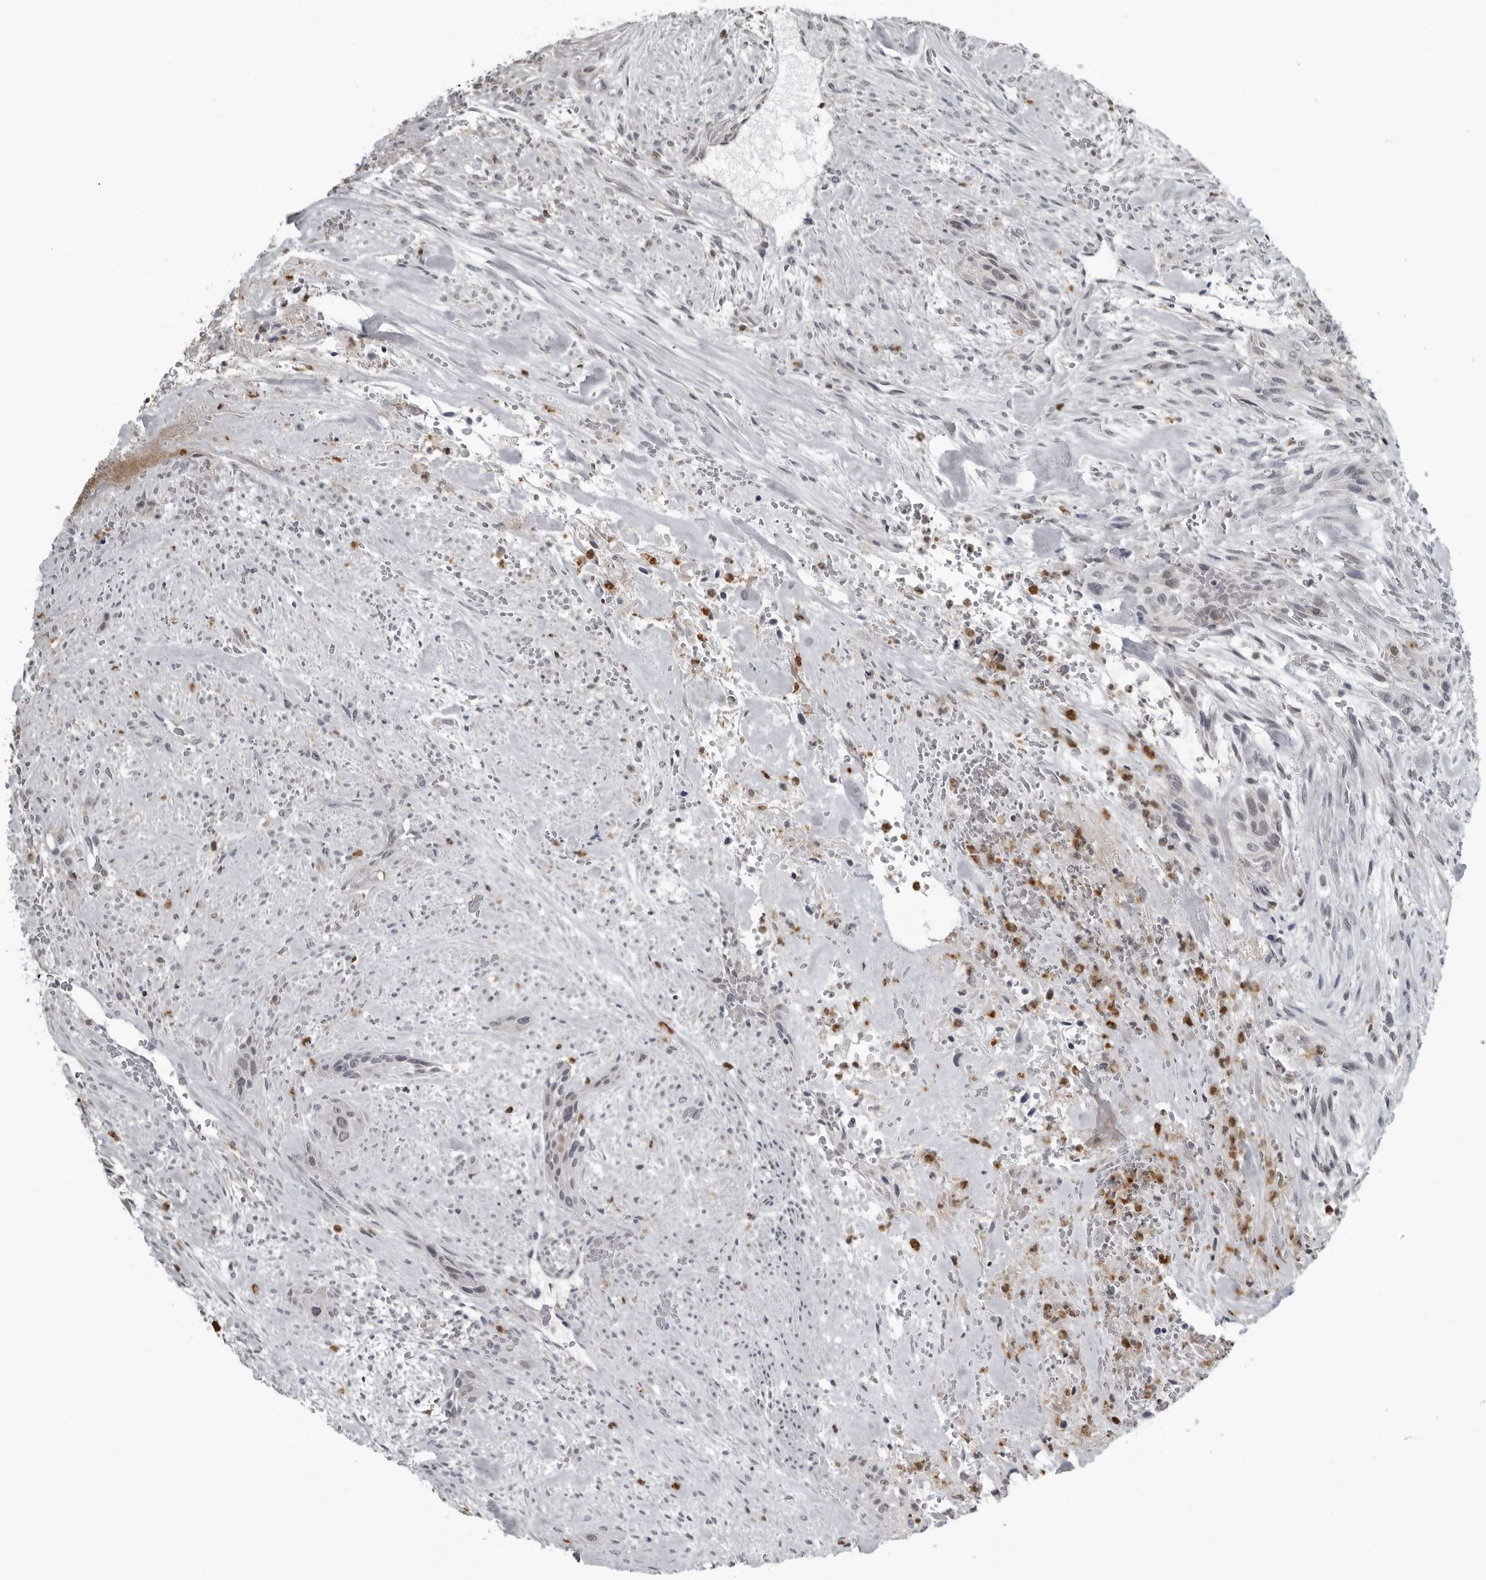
{"staining": {"intensity": "negative", "quantity": "none", "location": "none"}, "tissue": "urothelial cancer", "cell_type": "Tumor cells", "image_type": "cancer", "snomed": [{"axis": "morphology", "description": "Urothelial carcinoma, High grade"}, {"axis": "topography", "description": "Urinary bladder"}], "caption": "This is an immunohistochemistry photomicrograph of high-grade urothelial carcinoma. There is no staining in tumor cells.", "gene": "RTCA", "patient": {"sex": "male", "age": 35}}